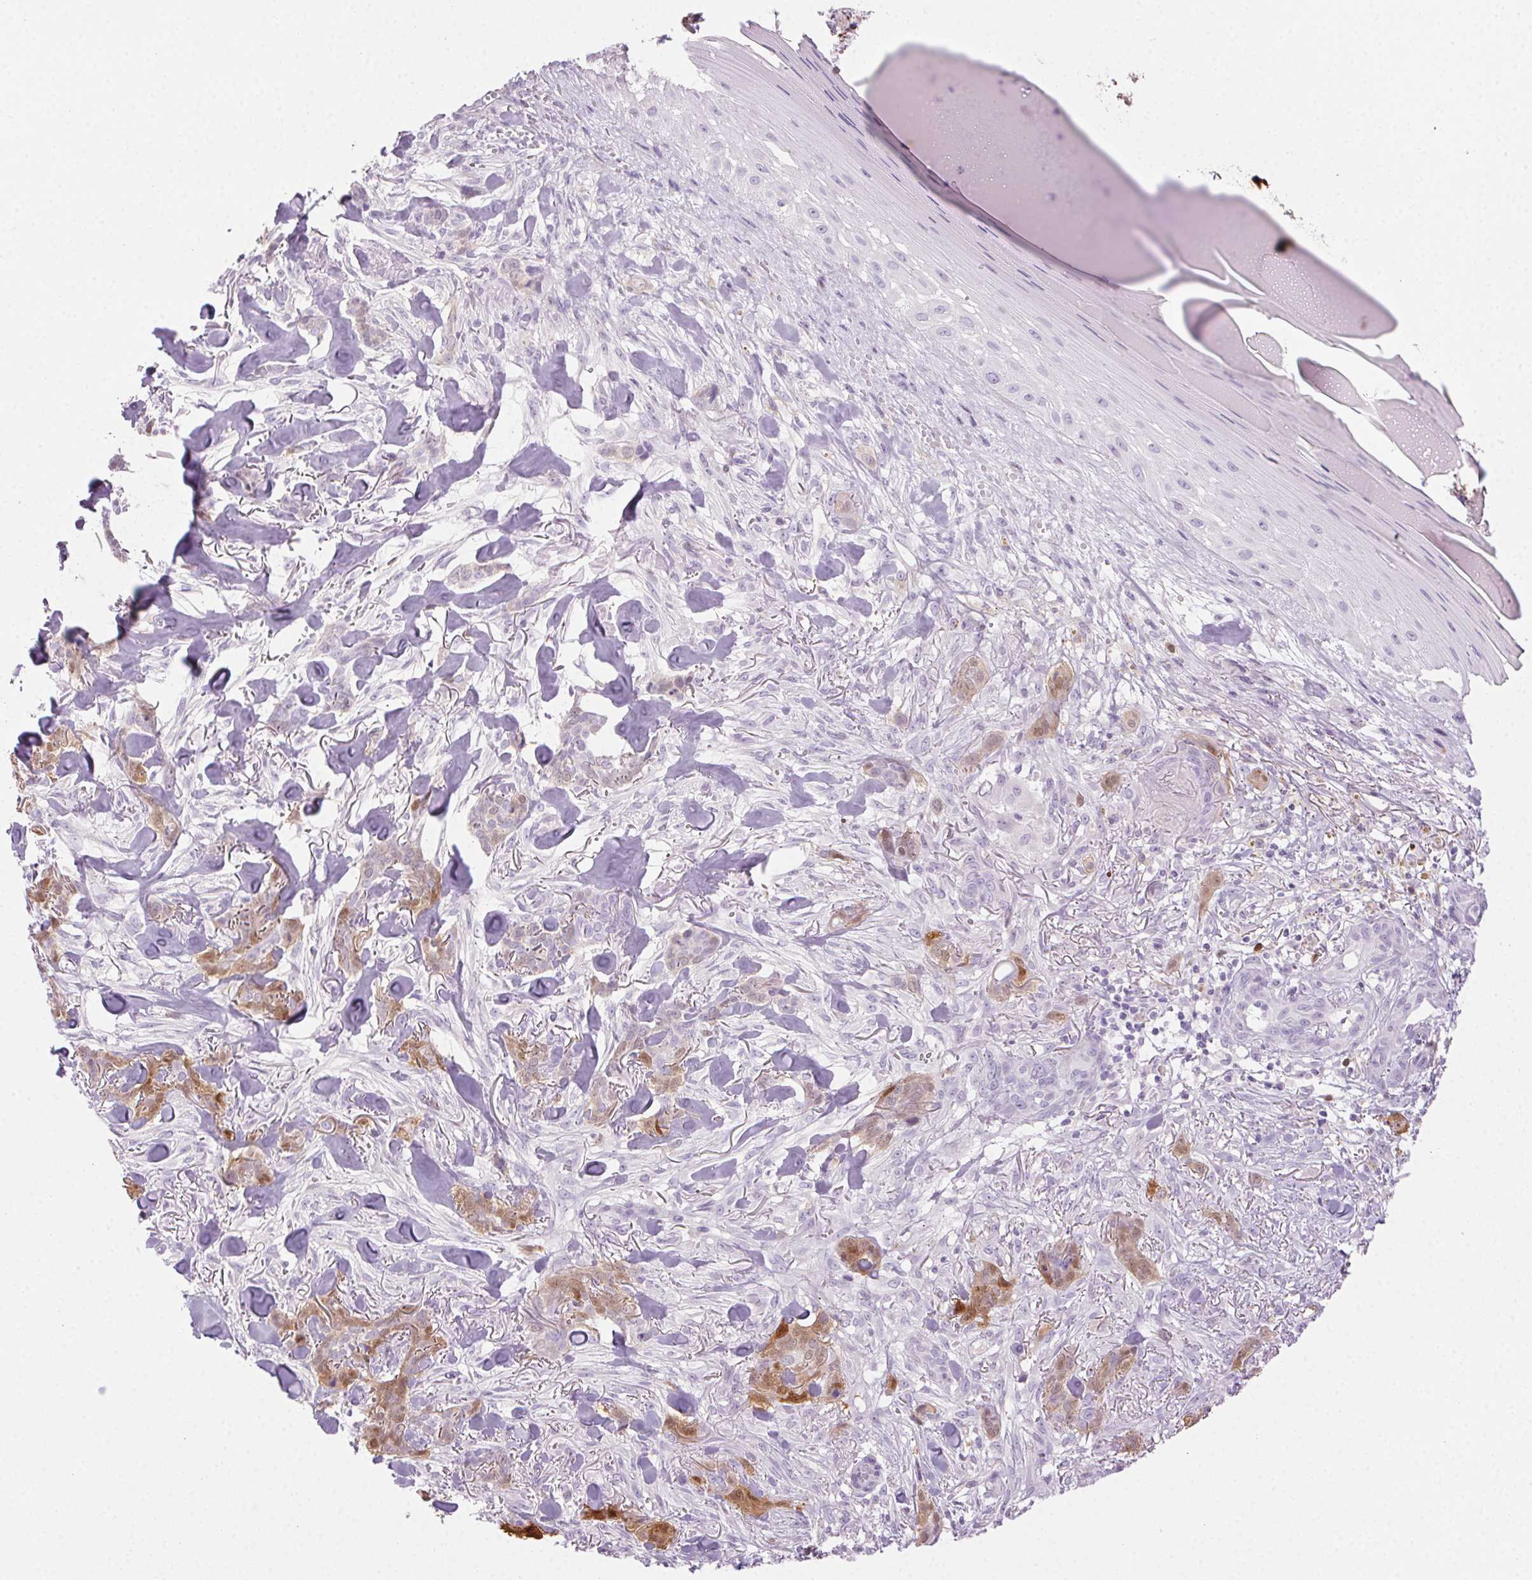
{"staining": {"intensity": "moderate", "quantity": "25%-75%", "location": "cytoplasmic/membranous,nuclear"}, "tissue": "skin cancer", "cell_type": "Tumor cells", "image_type": "cancer", "snomed": [{"axis": "morphology", "description": "Basal cell carcinoma"}, {"axis": "topography", "description": "Skin"}], "caption": "Skin basal cell carcinoma stained for a protein shows moderate cytoplasmic/membranous and nuclear positivity in tumor cells.", "gene": "TMEM45A", "patient": {"sex": "female", "age": 61}}